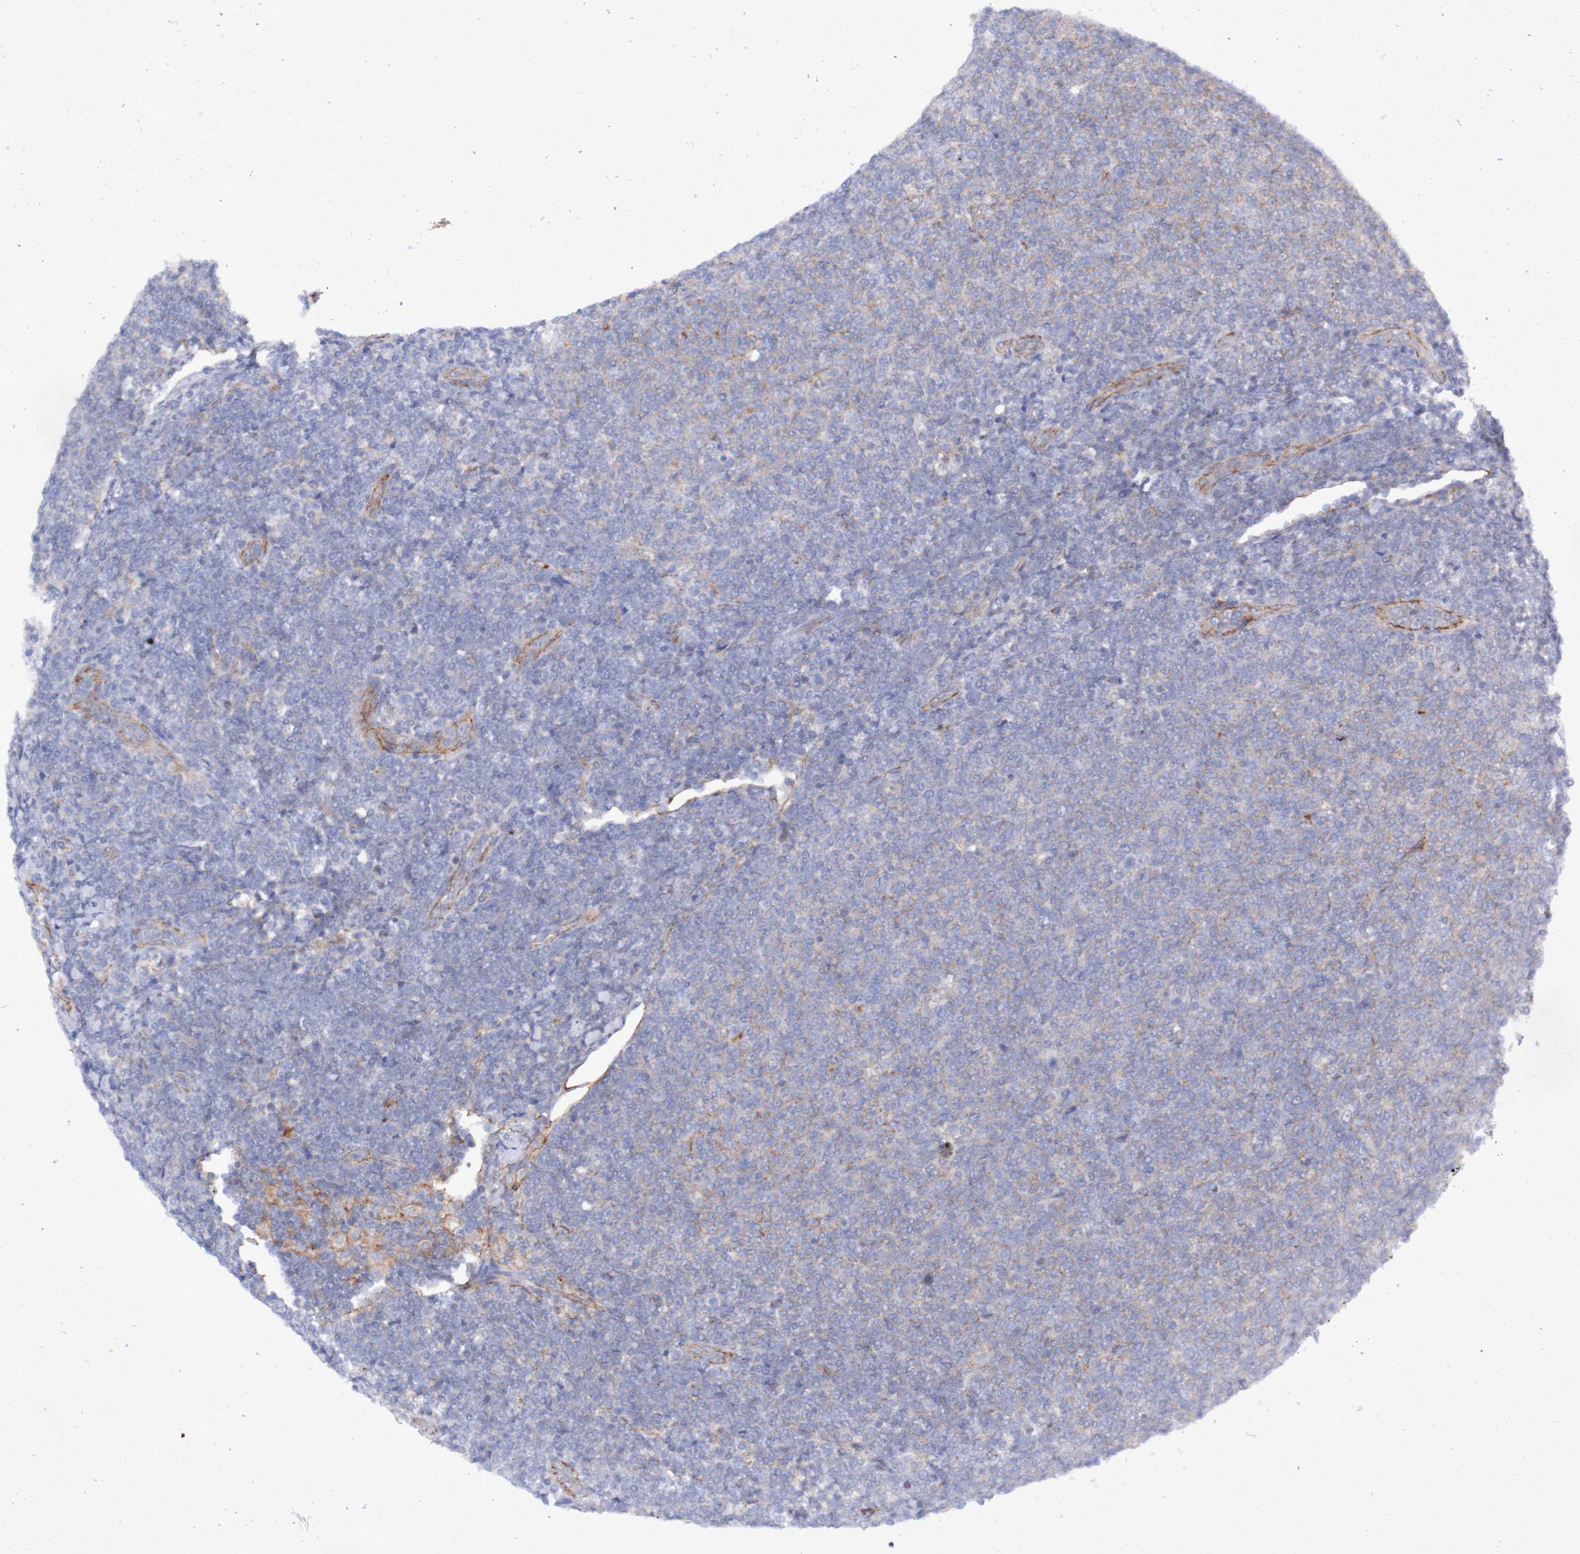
{"staining": {"intensity": "negative", "quantity": "none", "location": "none"}, "tissue": "lymphoma", "cell_type": "Tumor cells", "image_type": "cancer", "snomed": [{"axis": "morphology", "description": "Malignant lymphoma, non-Hodgkin's type, Low grade"}, {"axis": "topography", "description": "Lymph node"}], "caption": "This is a image of immunohistochemistry staining of low-grade malignant lymphoma, non-Hodgkin's type, which shows no positivity in tumor cells.", "gene": "NECTIN2", "patient": {"sex": "male", "age": 66}}